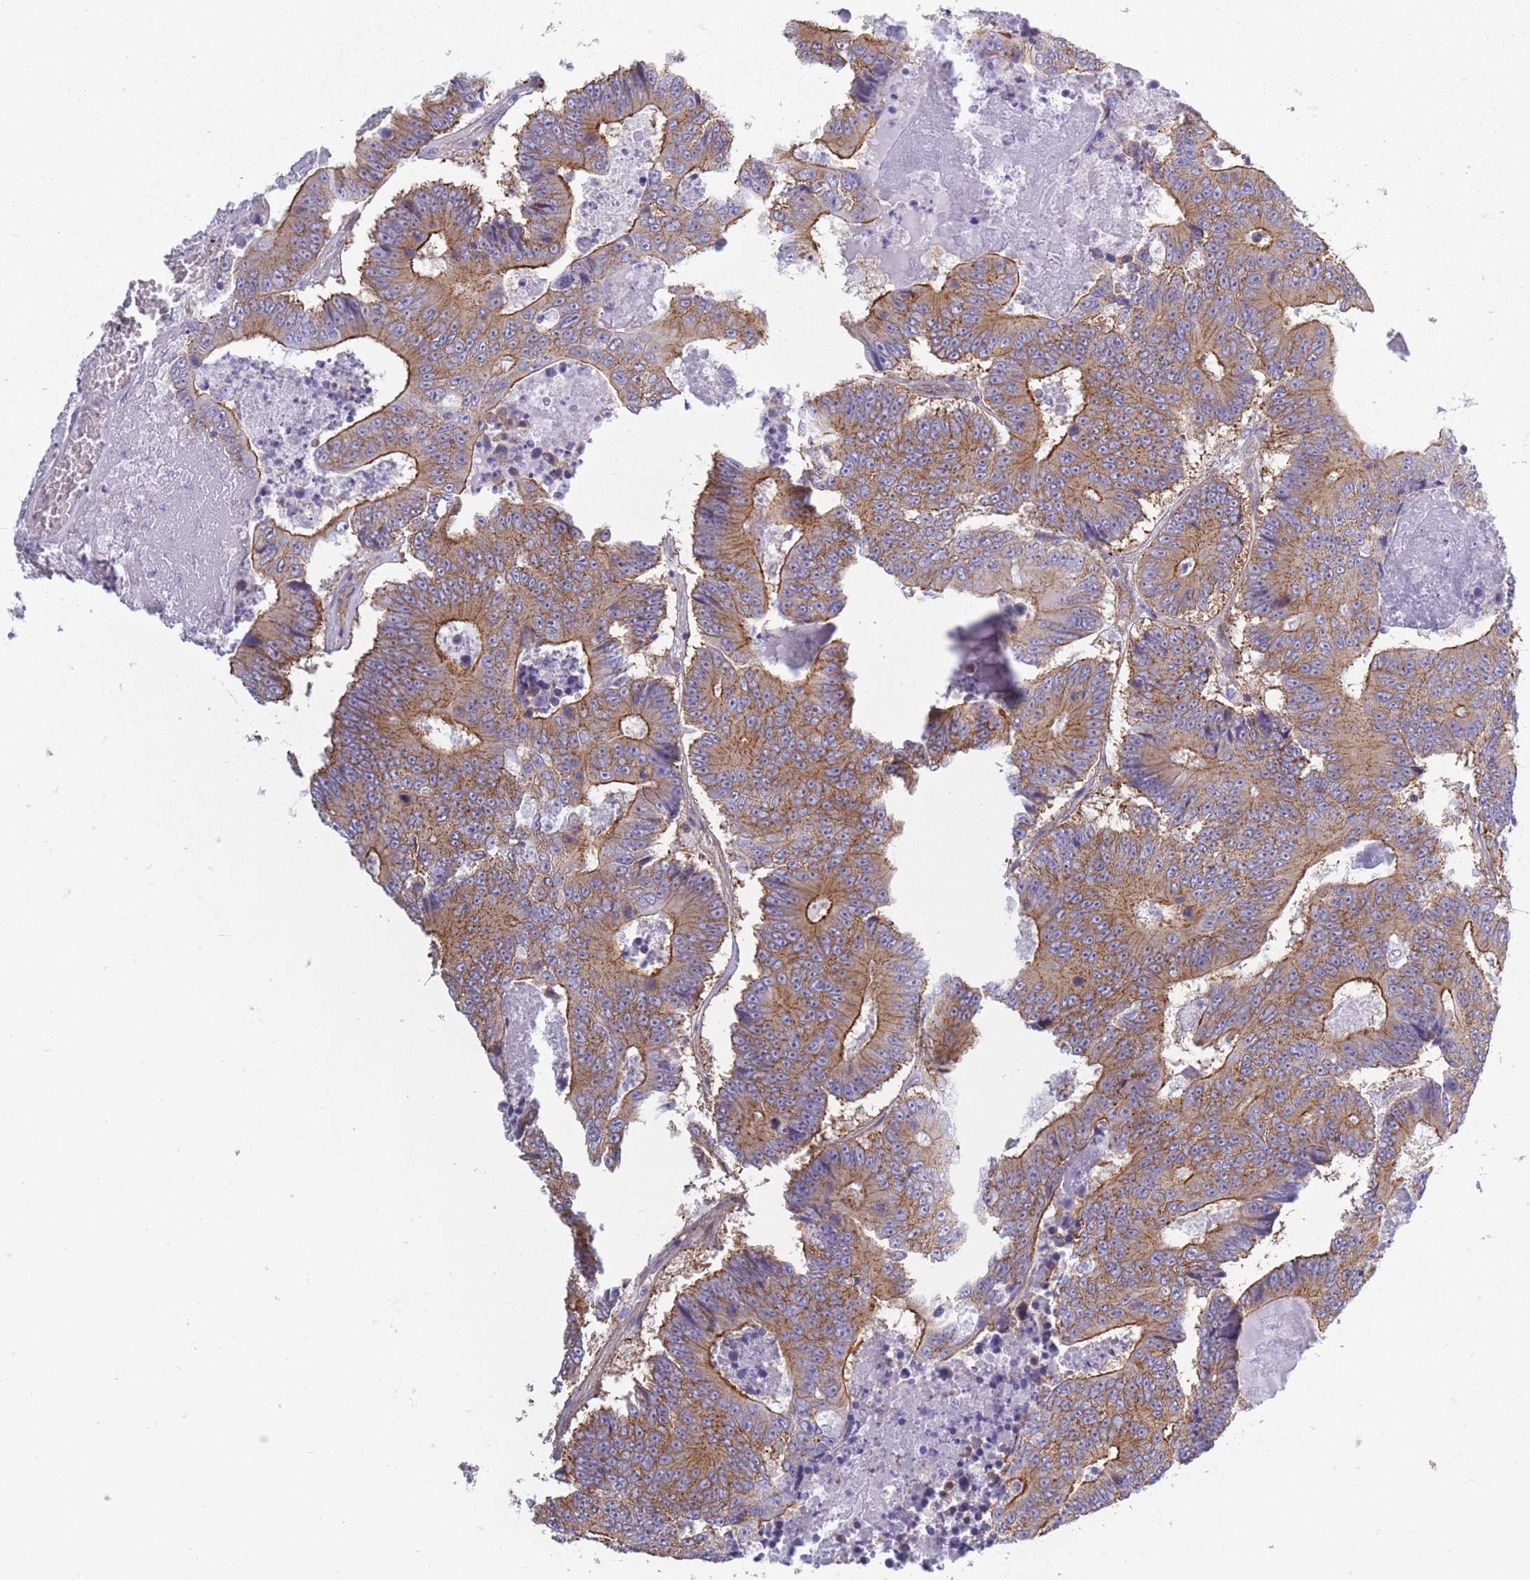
{"staining": {"intensity": "moderate", "quantity": ">75%", "location": "cytoplasmic/membranous"}, "tissue": "colorectal cancer", "cell_type": "Tumor cells", "image_type": "cancer", "snomed": [{"axis": "morphology", "description": "Adenocarcinoma, NOS"}, {"axis": "topography", "description": "Colon"}], "caption": "This is an image of immunohistochemistry staining of colorectal cancer, which shows moderate expression in the cytoplasmic/membranous of tumor cells.", "gene": "ADD1", "patient": {"sex": "male", "age": 83}}